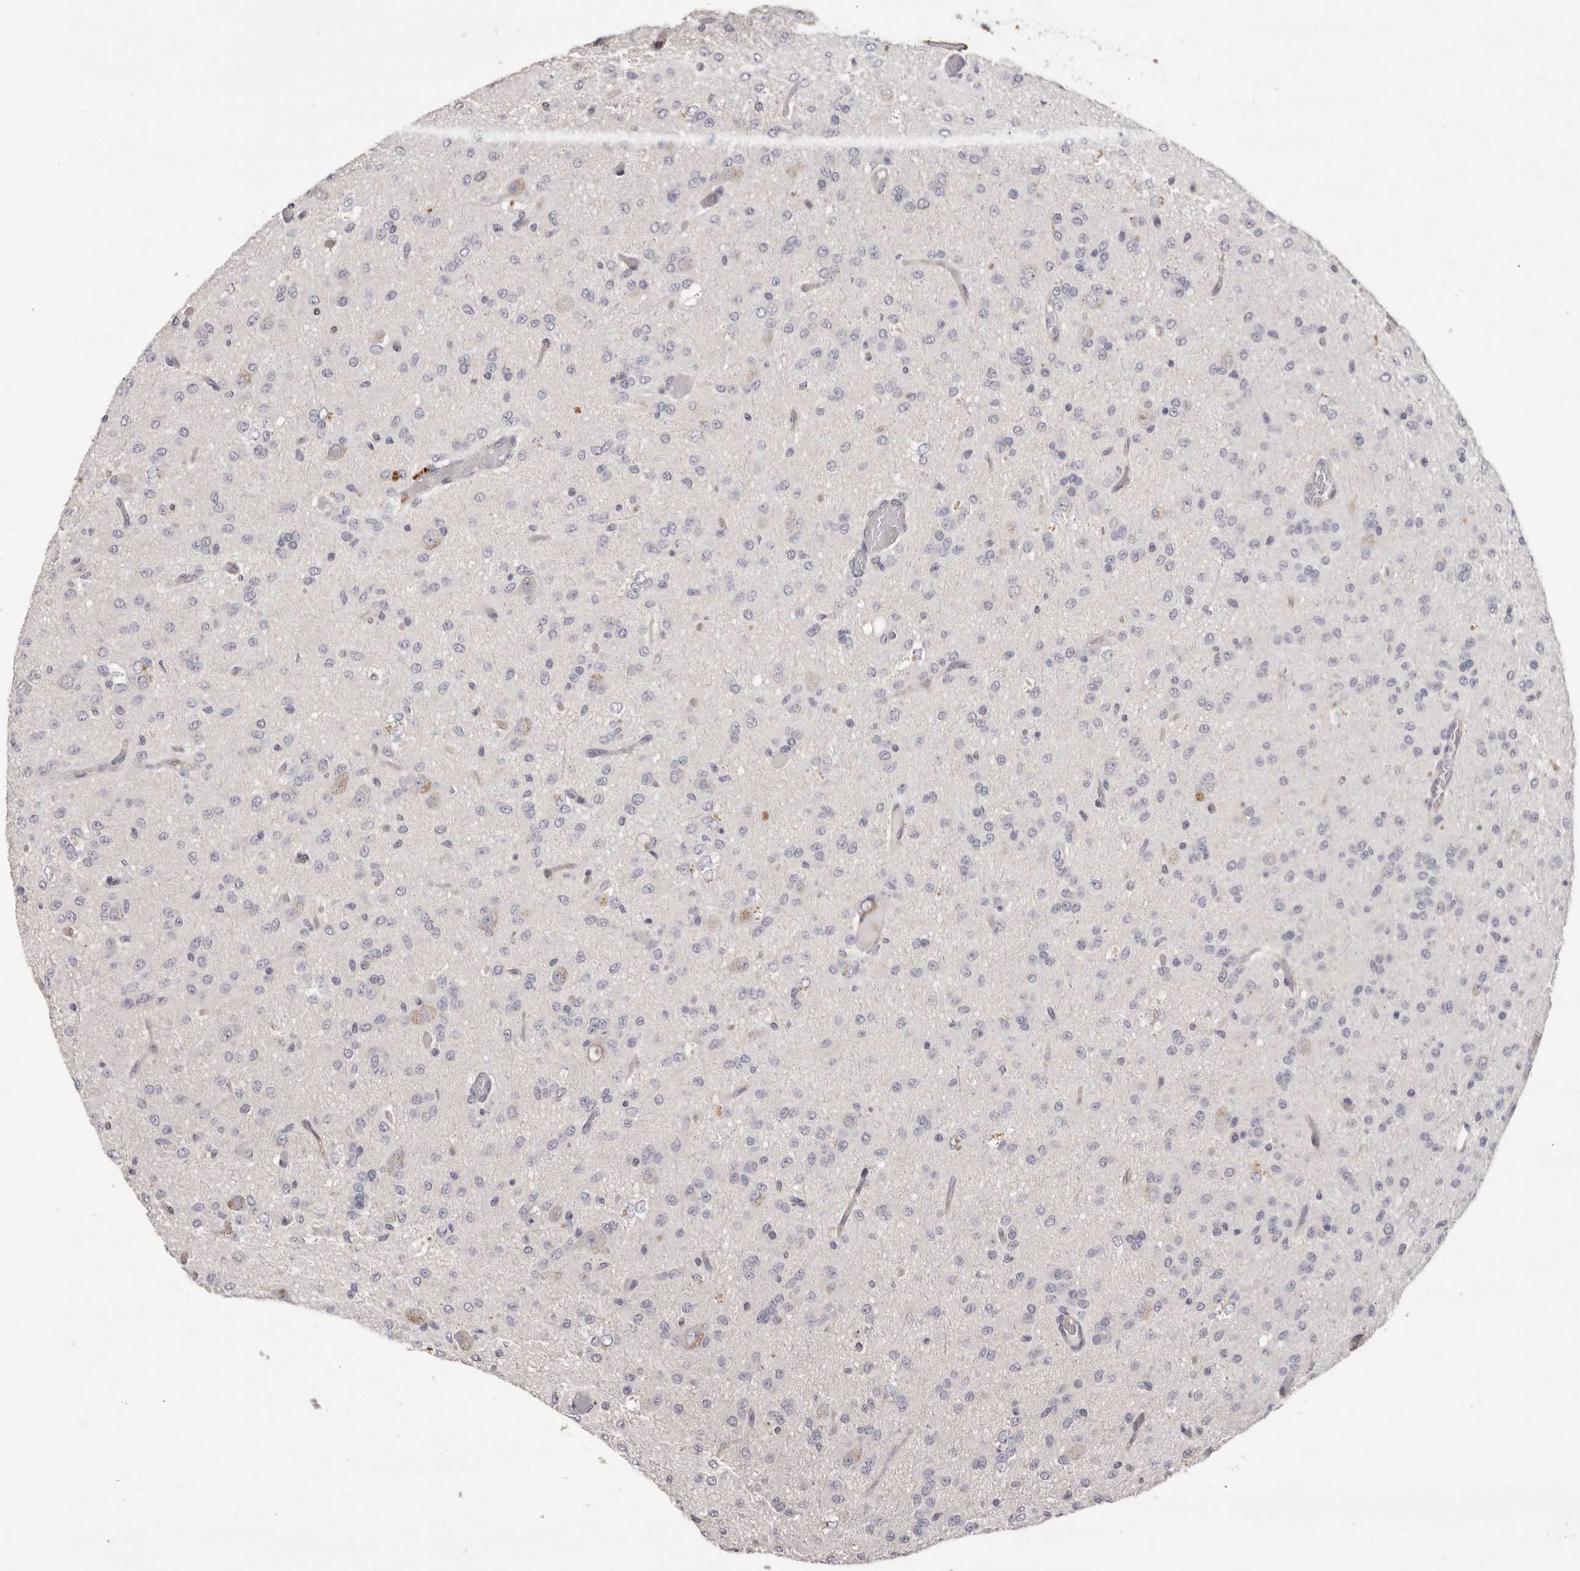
{"staining": {"intensity": "negative", "quantity": "none", "location": "none"}, "tissue": "glioma", "cell_type": "Tumor cells", "image_type": "cancer", "snomed": [{"axis": "morphology", "description": "Glioma, malignant, High grade"}, {"axis": "topography", "description": "Brain"}], "caption": "Micrograph shows no protein positivity in tumor cells of glioma tissue.", "gene": "MMACHC", "patient": {"sex": "female", "age": 59}}